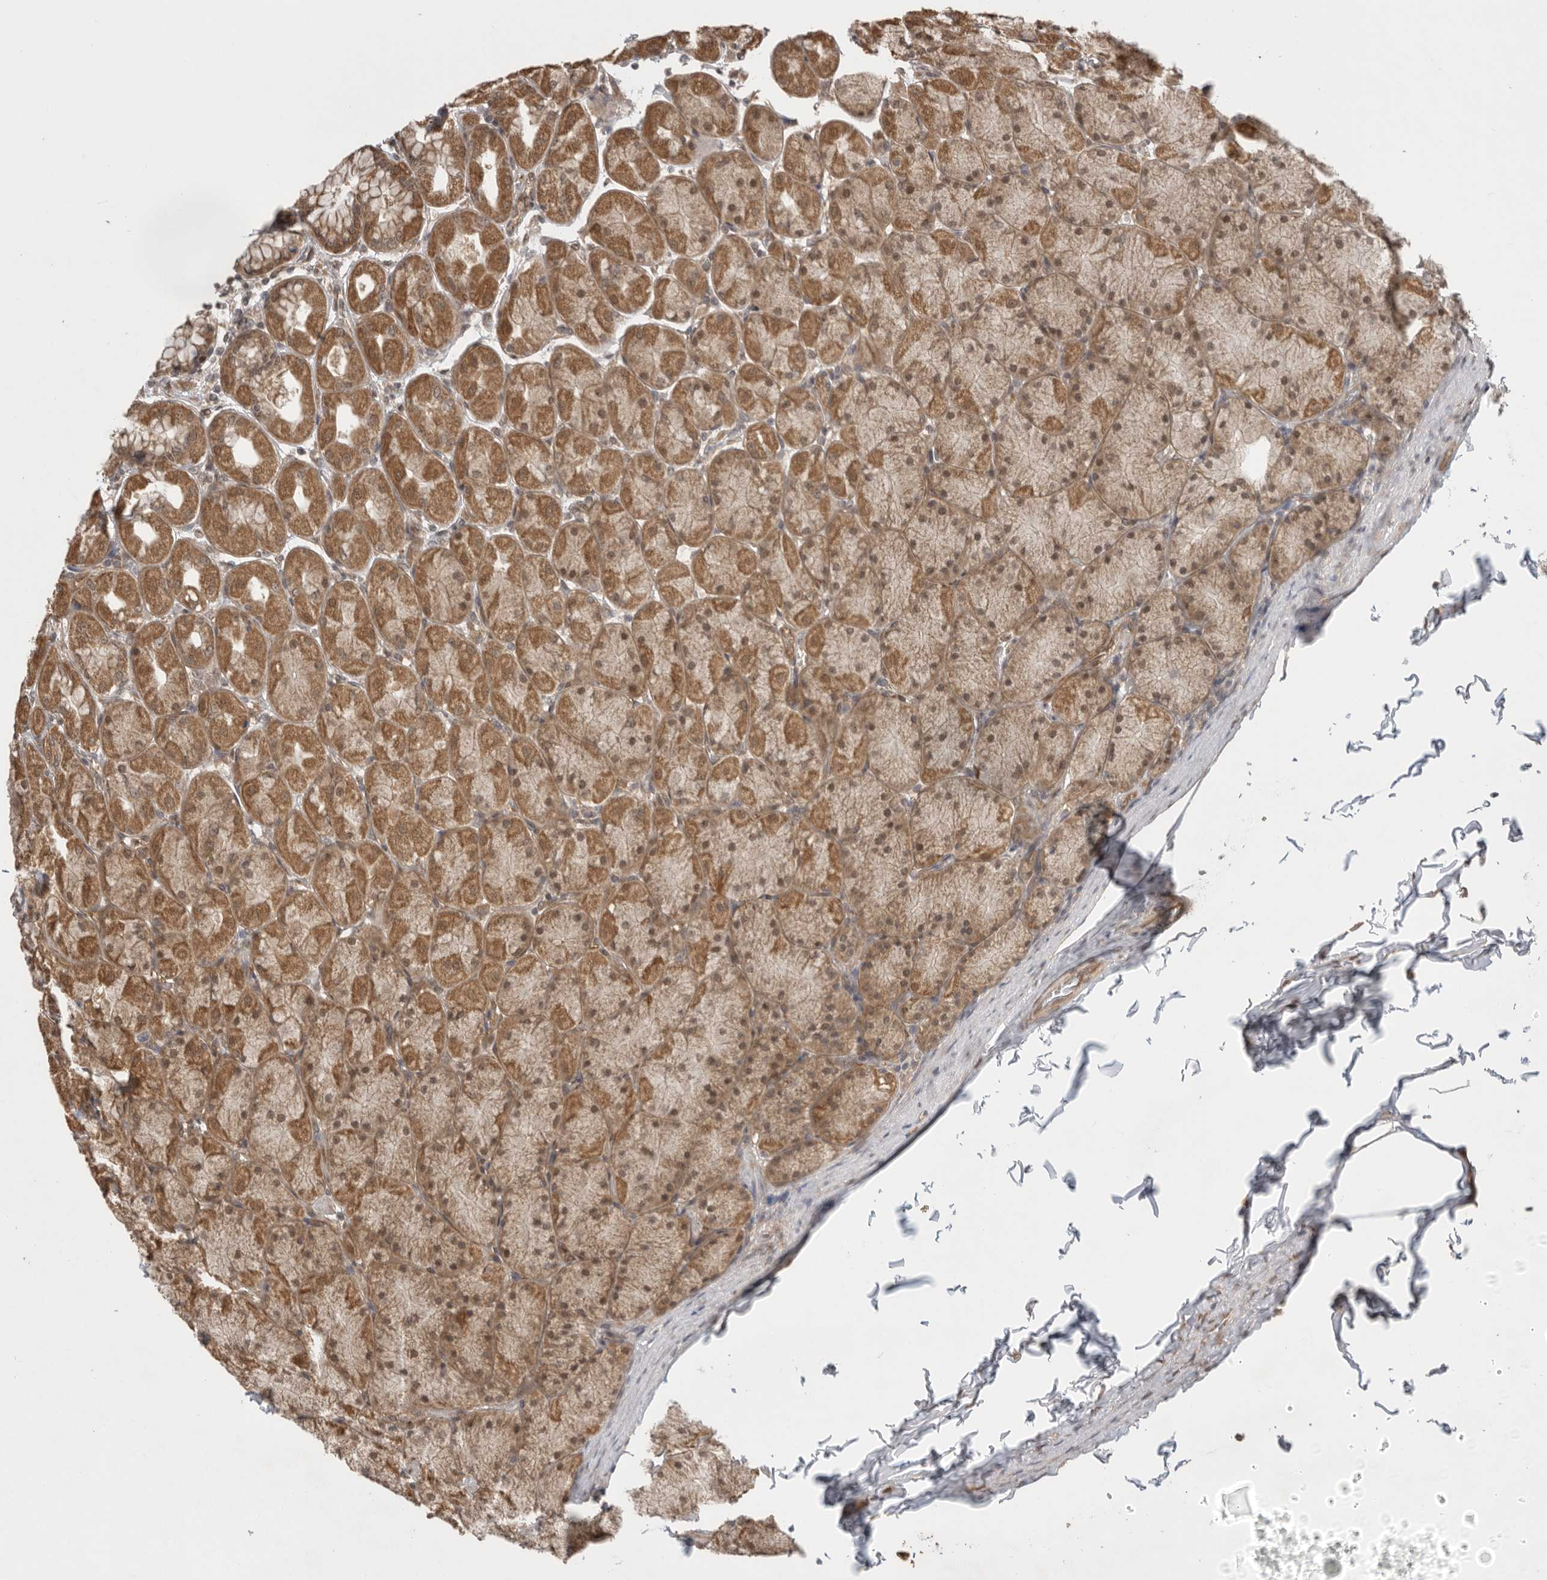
{"staining": {"intensity": "moderate", "quantity": ">75%", "location": "cytoplasmic/membranous"}, "tissue": "stomach", "cell_type": "Glandular cells", "image_type": "normal", "snomed": [{"axis": "morphology", "description": "Normal tissue, NOS"}, {"axis": "topography", "description": "Stomach, upper"}], "caption": "The immunohistochemical stain labels moderate cytoplasmic/membranous staining in glandular cells of unremarkable stomach. (DAB (3,3'-diaminobenzidine) = brown stain, brightfield microscopy at high magnification).", "gene": "VPS50", "patient": {"sex": "female", "age": 56}}